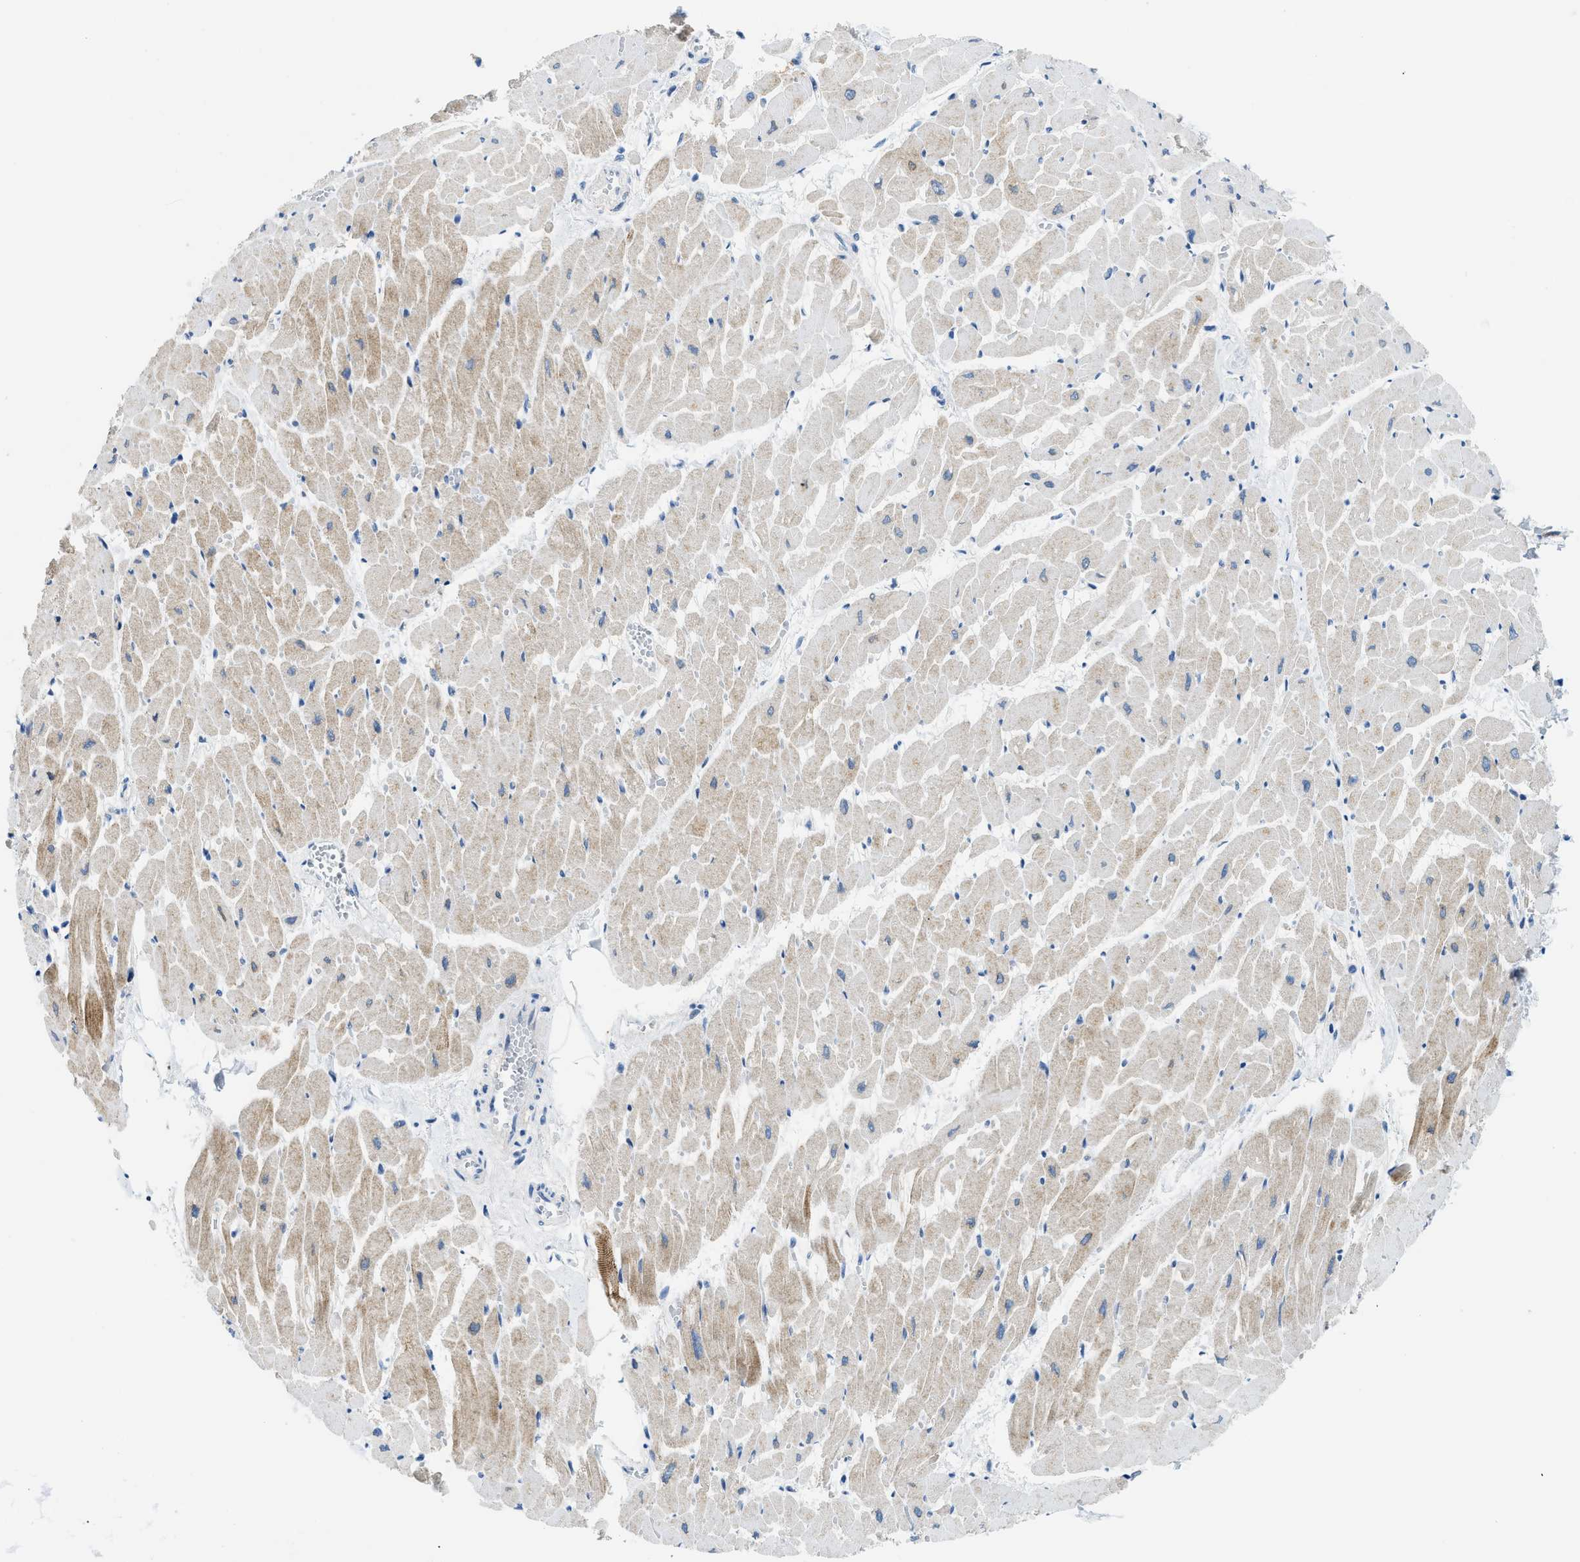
{"staining": {"intensity": "weak", "quantity": "25%-75%", "location": "cytoplasmic/membranous"}, "tissue": "heart muscle", "cell_type": "Cardiomyocytes", "image_type": "normal", "snomed": [{"axis": "morphology", "description": "Normal tissue, NOS"}, {"axis": "topography", "description": "Heart"}], "caption": "Cardiomyocytes show weak cytoplasmic/membranous expression in about 25%-75% of cells in normal heart muscle. Immunohistochemistry (ihc) stains the protein in brown and the nuclei are stained blue.", "gene": "MBL2", "patient": {"sex": "female", "age": 19}}